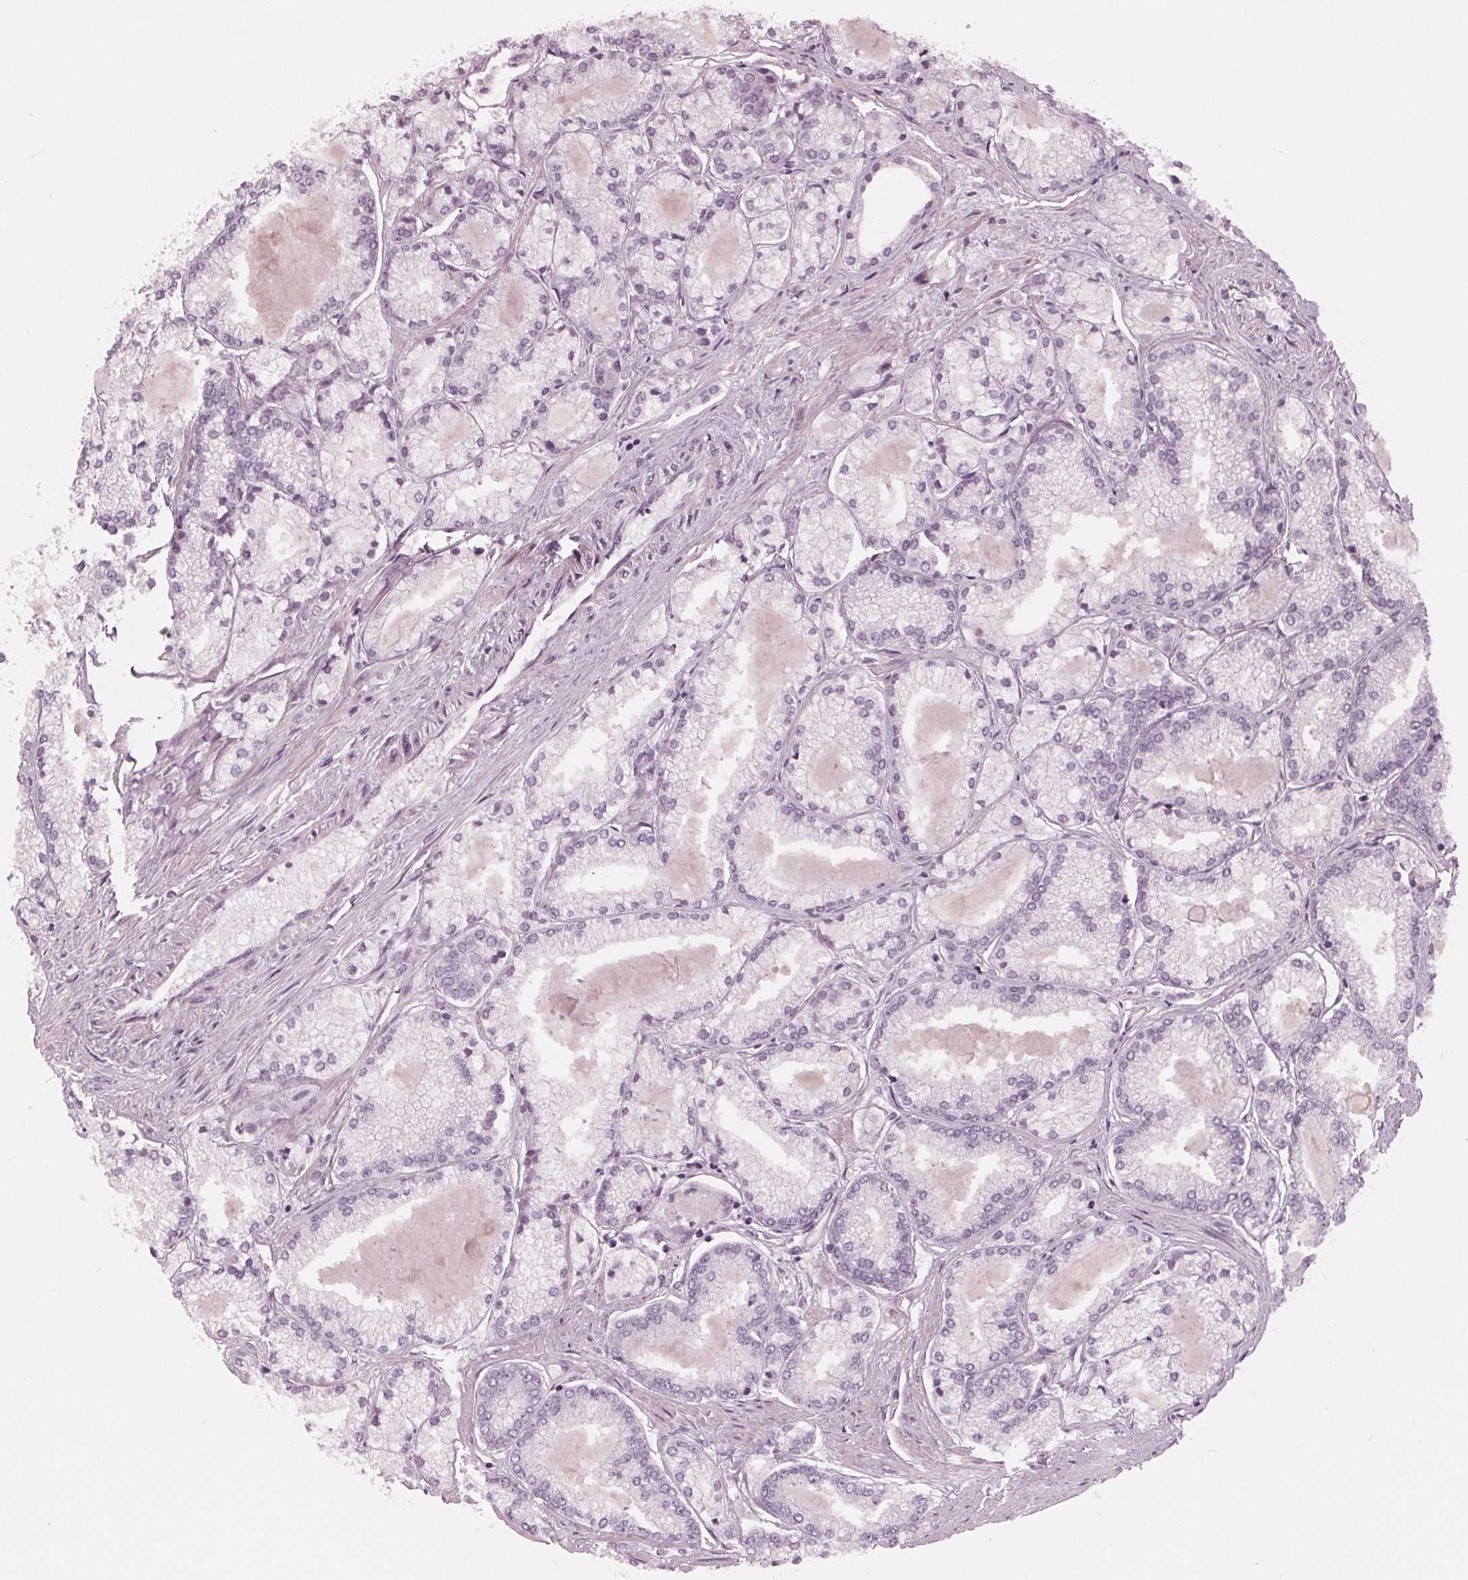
{"staining": {"intensity": "weak", "quantity": "<25%", "location": "nuclear"}, "tissue": "prostate cancer", "cell_type": "Tumor cells", "image_type": "cancer", "snomed": [{"axis": "morphology", "description": "Adenocarcinoma, High grade"}, {"axis": "topography", "description": "Prostate"}], "caption": "Prostate high-grade adenocarcinoma was stained to show a protein in brown. There is no significant staining in tumor cells.", "gene": "DNMT3L", "patient": {"sex": "male", "age": 68}}